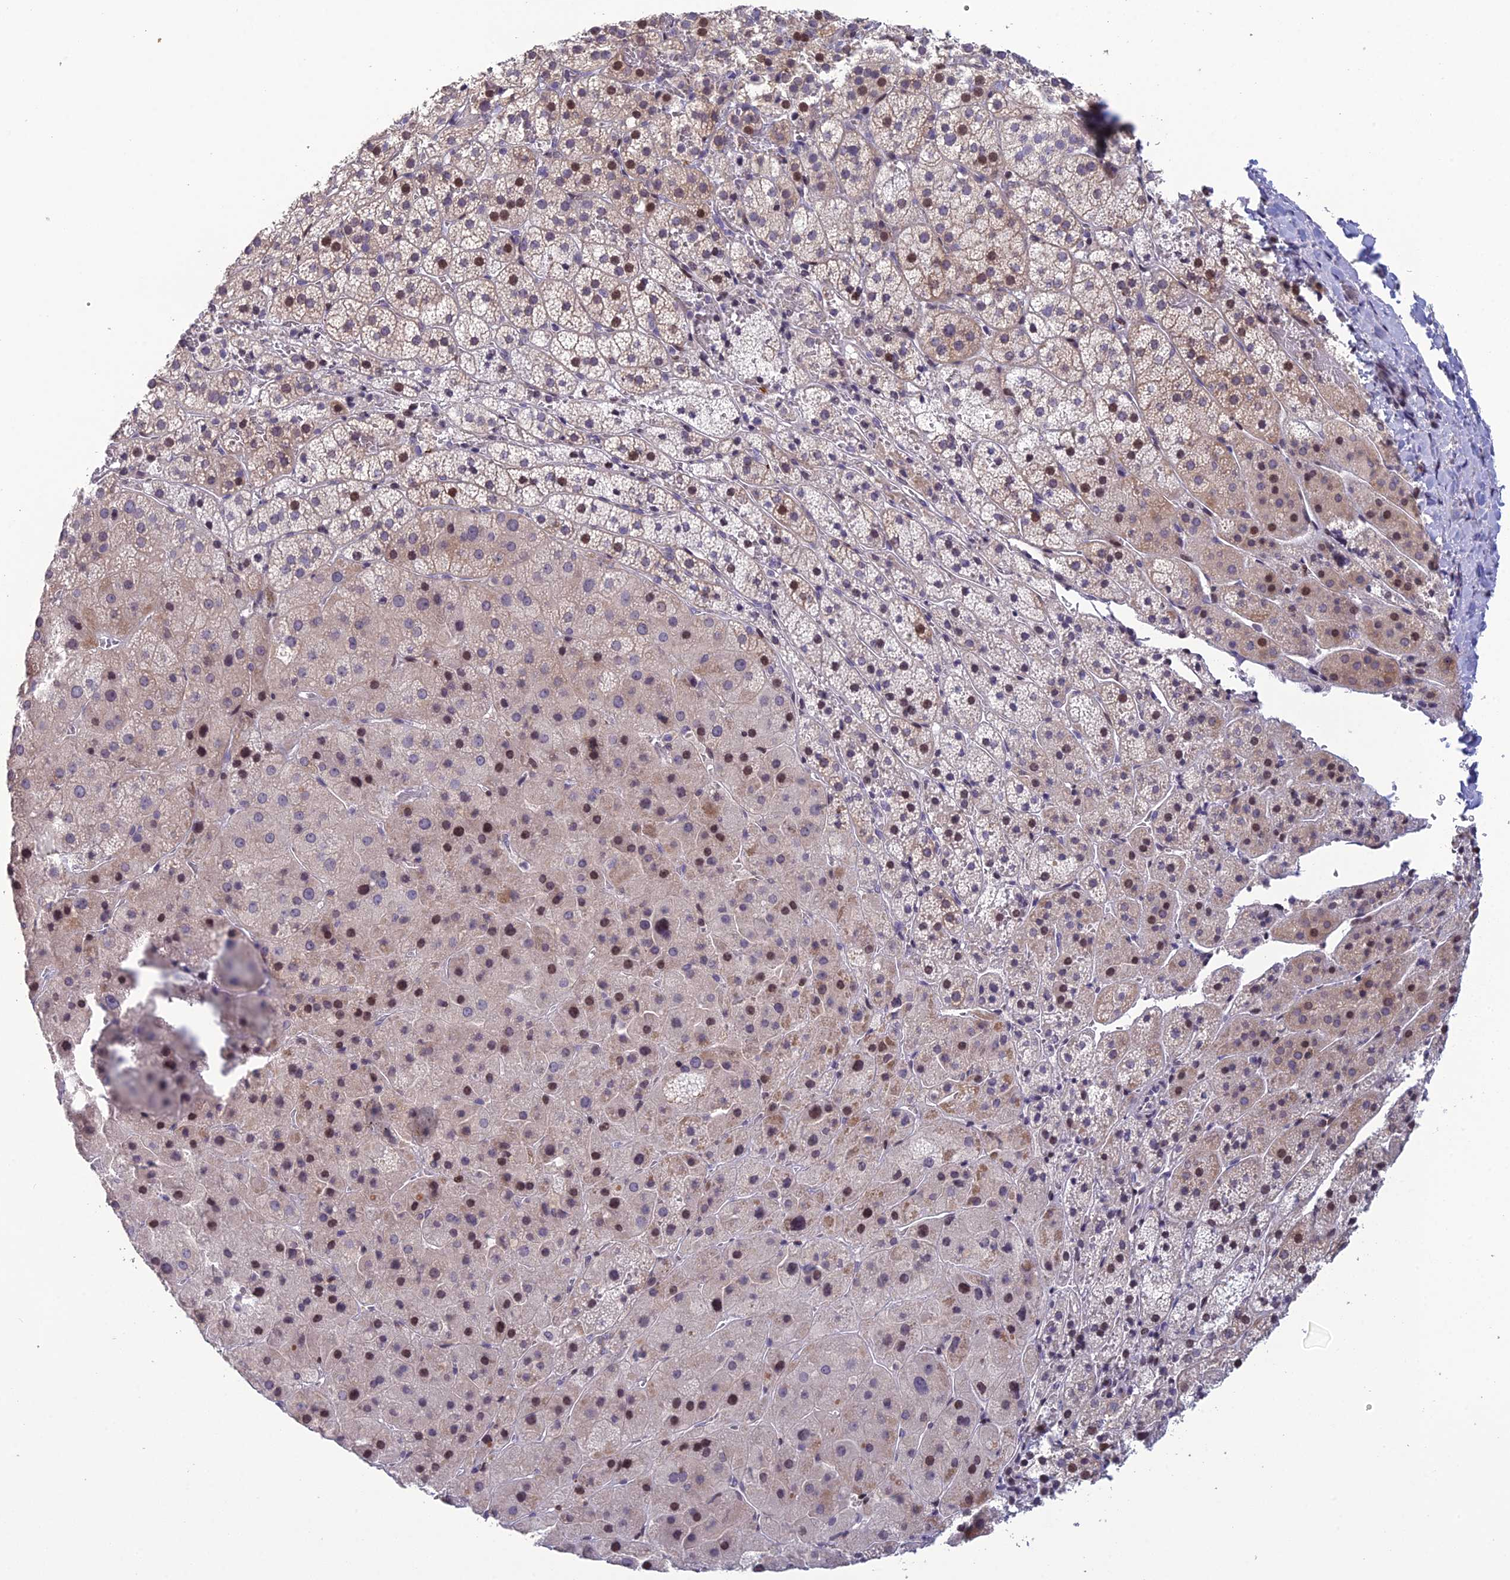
{"staining": {"intensity": "weak", "quantity": "<25%", "location": "cytoplasmic/membranous,nuclear"}, "tissue": "adrenal gland", "cell_type": "Glandular cells", "image_type": "normal", "snomed": [{"axis": "morphology", "description": "Normal tissue, NOS"}, {"axis": "topography", "description": "Adrenal gland"}], "caption": "Adrenal gland stained for a protein using immunohistochemistry demonstrates no expression glandular cells.", "gene": "TMEM134", "patient": {"sex": "female", "age": 44}}